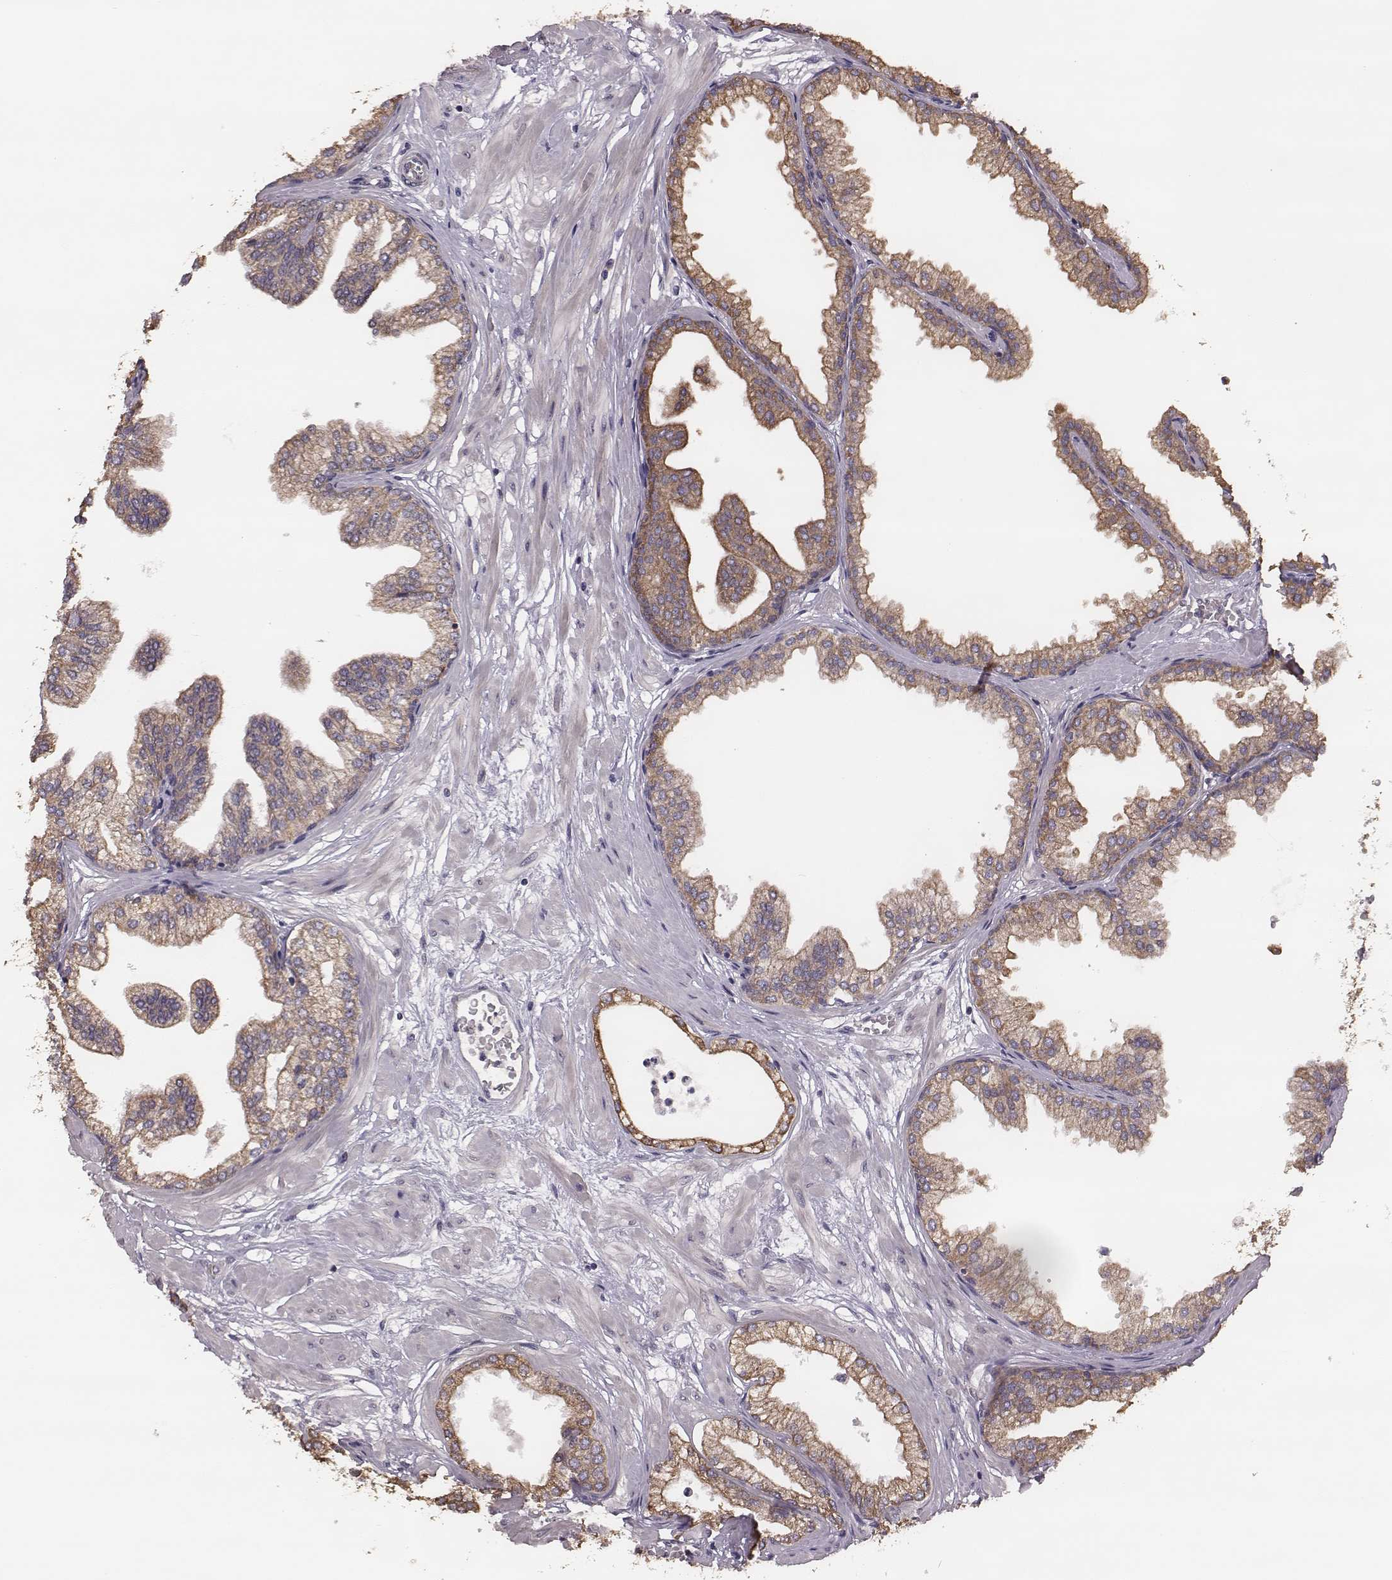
{"staining": {"intensity": "weak", "quantity": ">75%", "location": "cytoplasmic/membranous"}, "tissue": "prostate", "cell_type": "Glandular cells", "image_type": "normal", "snomed": [{"axis": "morphology", "description": "Normal tissue, NOS"}, {"axis": "topography", "description": "Prostate"}], "caption": "An image of human prostate stained for a protein reveals weak cytoplasmic/membranous brown staining in glandular cells. The staining is performed using DAB brown chromogen to label protein expression. The nuclei are counter-stained blue using hematoxylin.", "gene": "HAVCR1", "patient": {"sex": "male", "age": 37}}